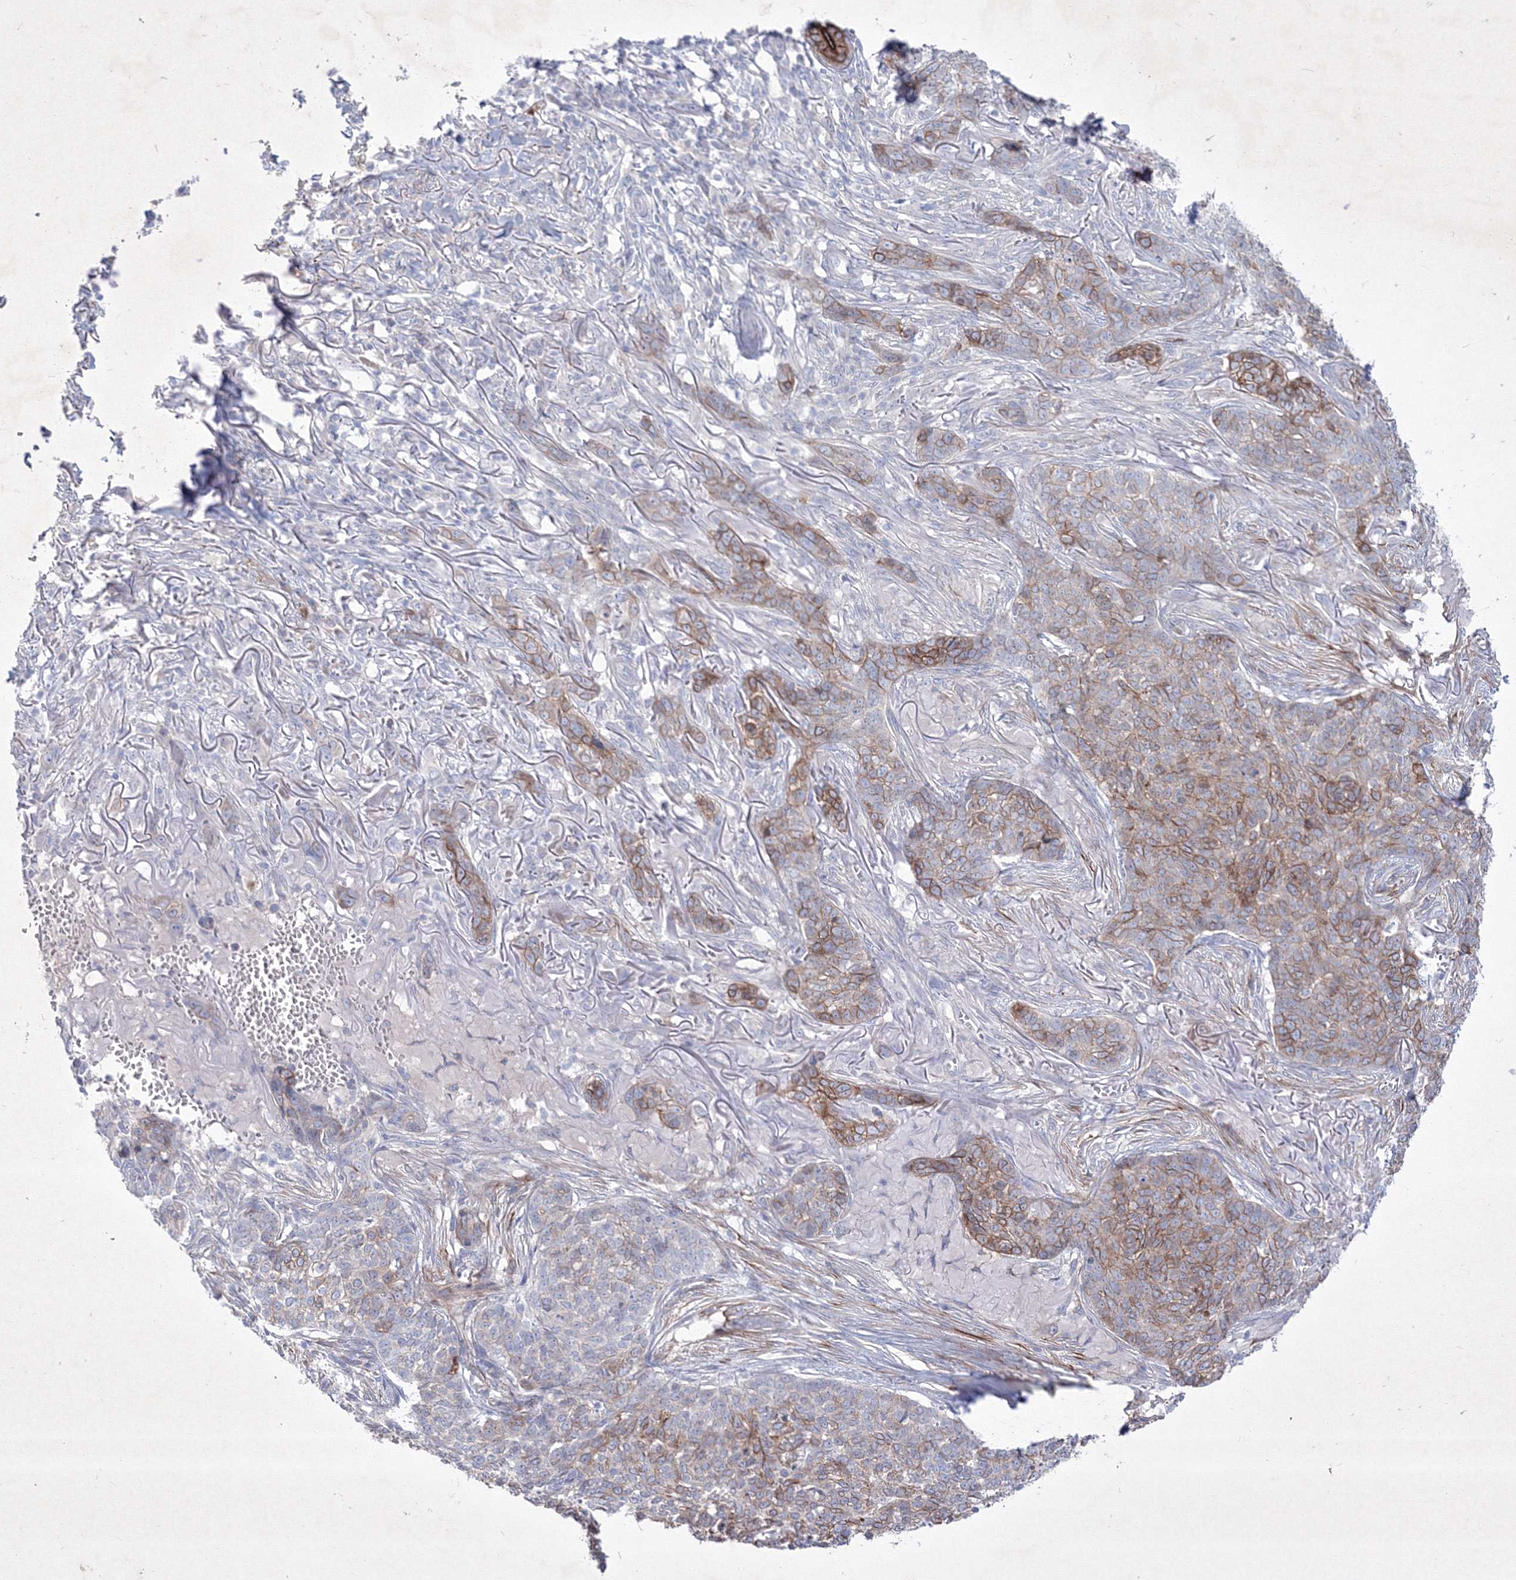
{"staining": {"intensity": "moderate", "quantity": "25%-75%", "location": "cytoplasmic/membranous"}, "tissue": "skin cancer", "cell_type": "Tumor cells", "image_type": "cancer", "snomed": [{"axis": "morphology", "description": "Basal cell carcinoma"}, {"axis": "topography", "description": "Skin"}], "caption": "A photomicrograph showing moderate cytoplasmic/membranous positivity in about 25%-75% of tumor cells in skin cancer, as visualized by brown immunohistochemical staining.", "gene": "TMEM139", "patient": {"sex": "male", "age": 85}}